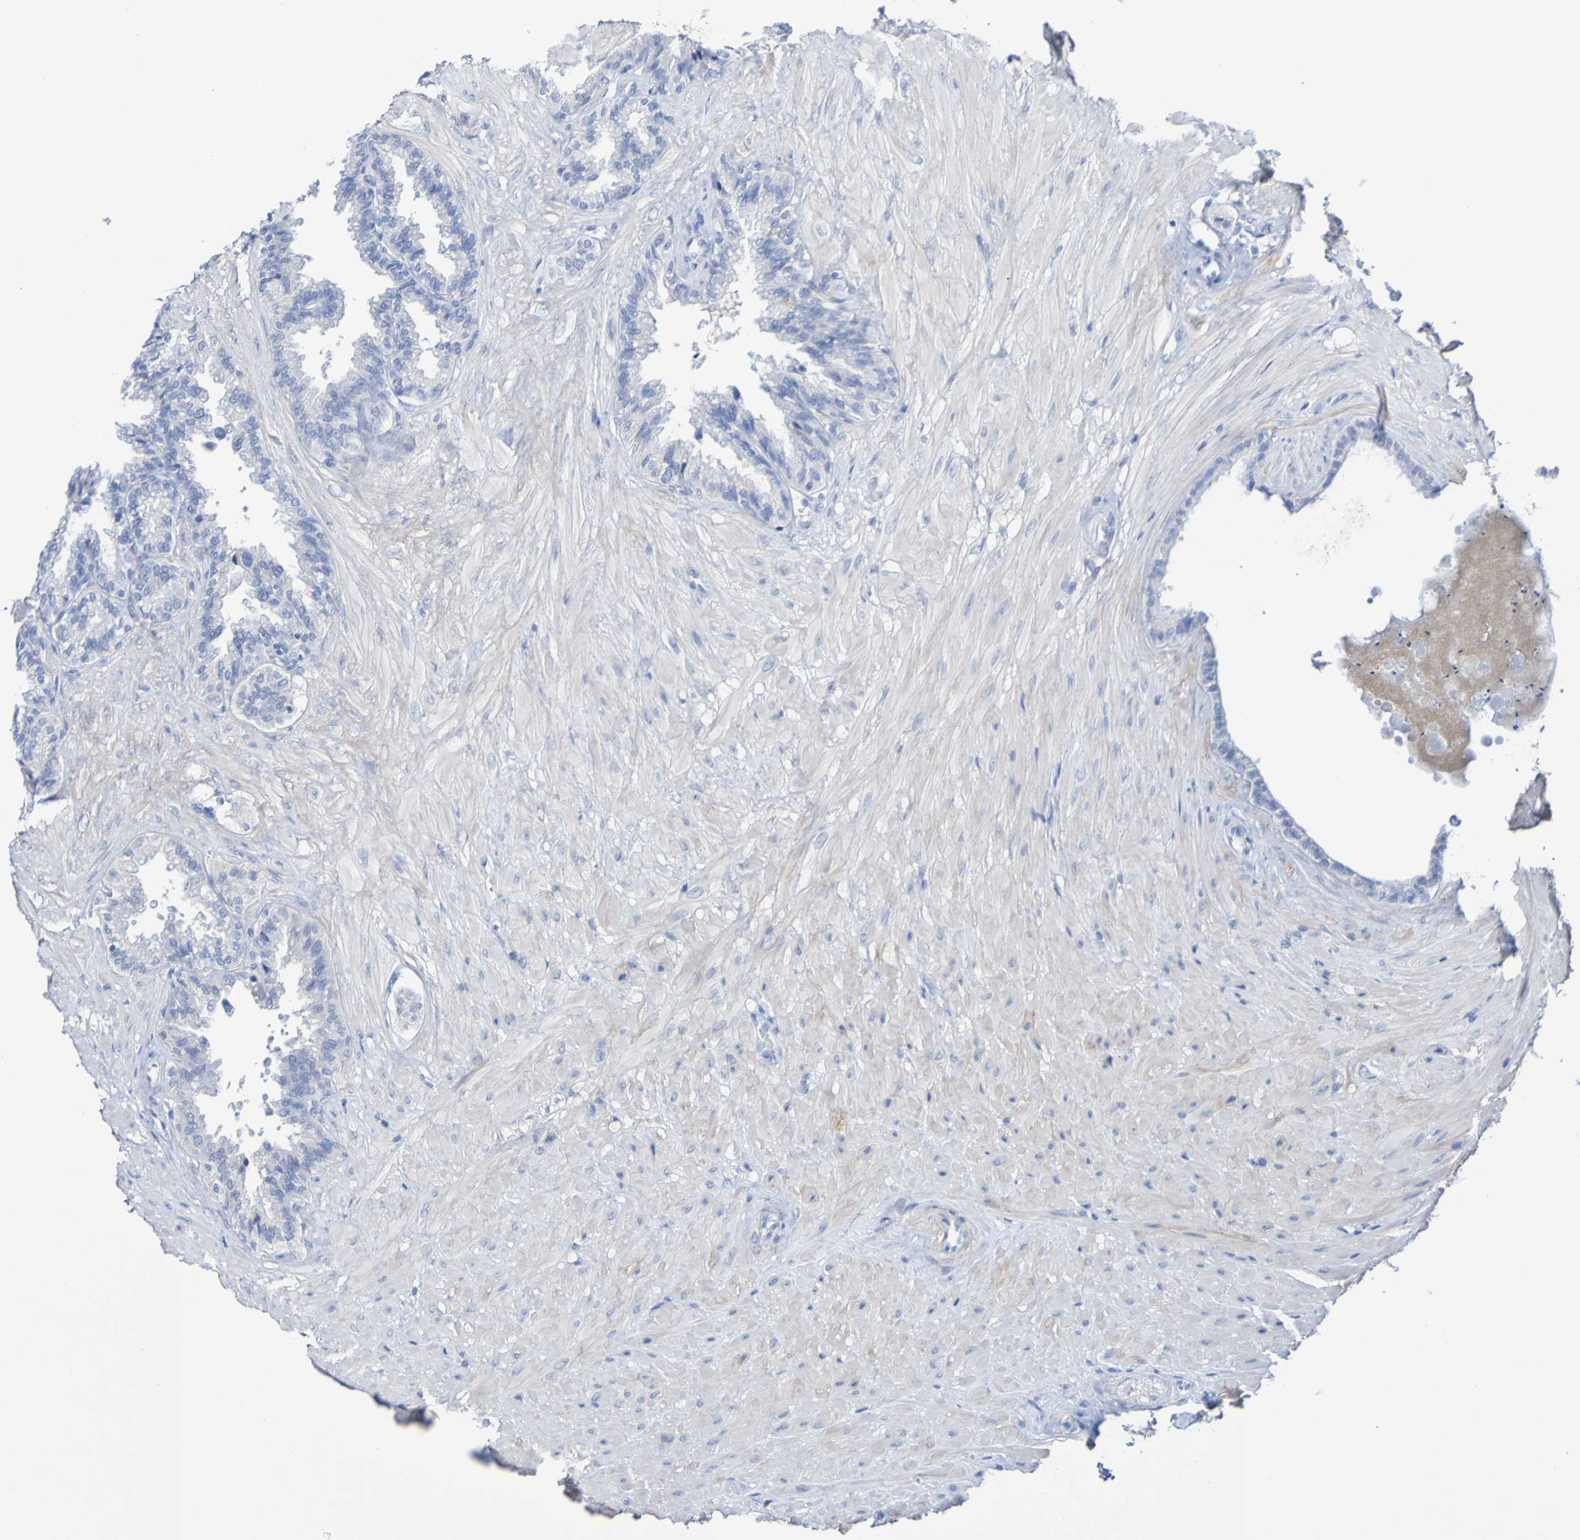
{"staining": {"intensity": "negative", "quantity": "none", "location": "none"}, "tissue": "seminal vesicle", "cell_type": "Glandular cells", "image_type": "normal", "snomed": [{"axis": "morphology", "description": "Normal tissue, NOS"}, {"axis": "topography", "description": "Seminal veicle"}], "caption": "IHC image of unremarkable seminal vesicle stained for a protein (brown), which shows no expression in glandular cells.", "gene": "SGCB", "patient": {"sex": "male", "age": 46}}